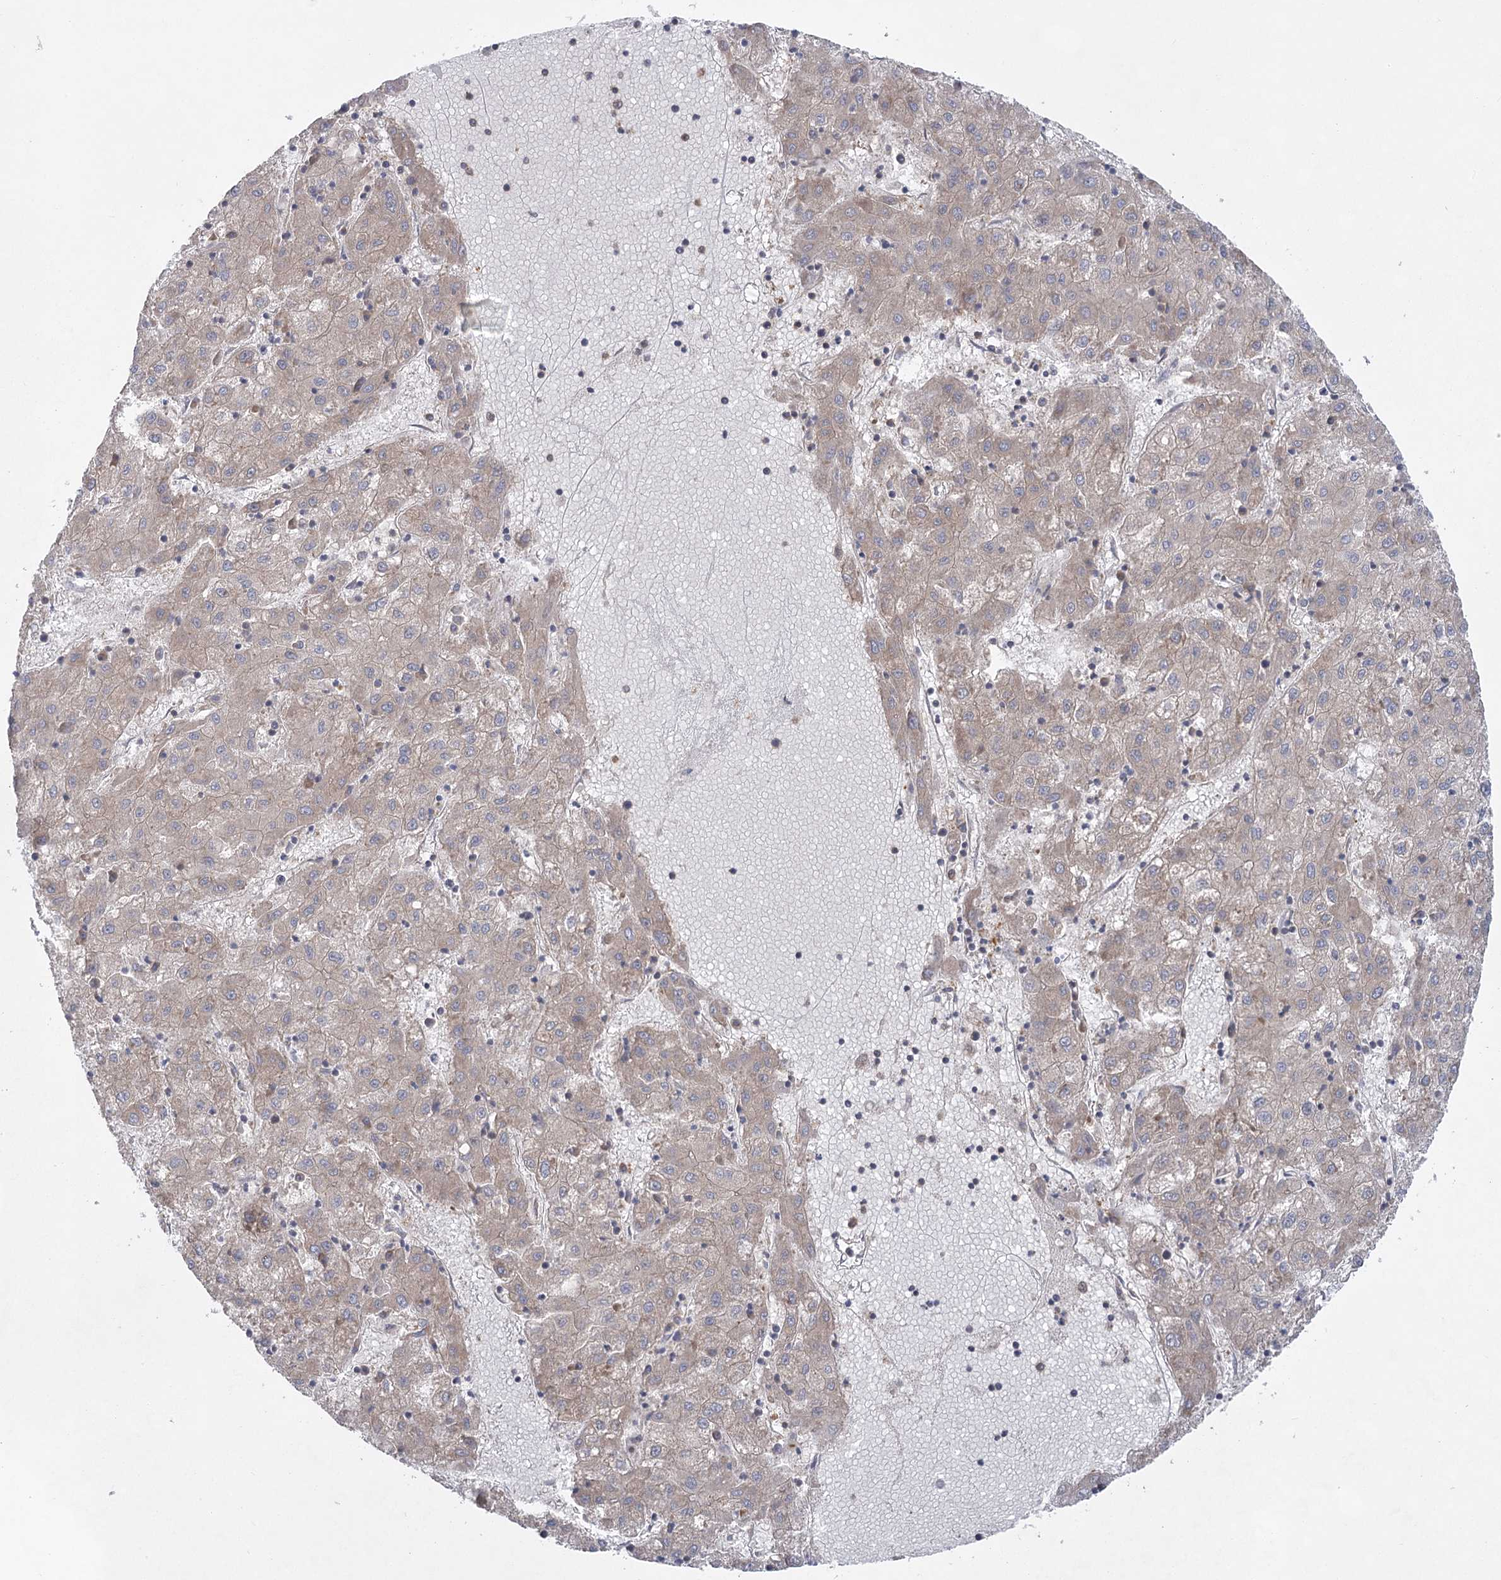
{"staining": {"intensity": "weak", "quantity": "<25%", "location": "cytoplasmic/membranous"}, "tissue": "liver cancer", "cell_type": "Tumor cells", "image_type": "cancer", "snomed": [{"axis": "morphology", "description": "Carcinoma, Hepatocellular, NOS"}, {"axis": "topography", "description": "Liver"}], "caption": "Tumor cells show no significant expression in hepatocellular carcinoma (liver).", "gene": "EIF3A", "patient": {"sex": "male", "age": 72}}